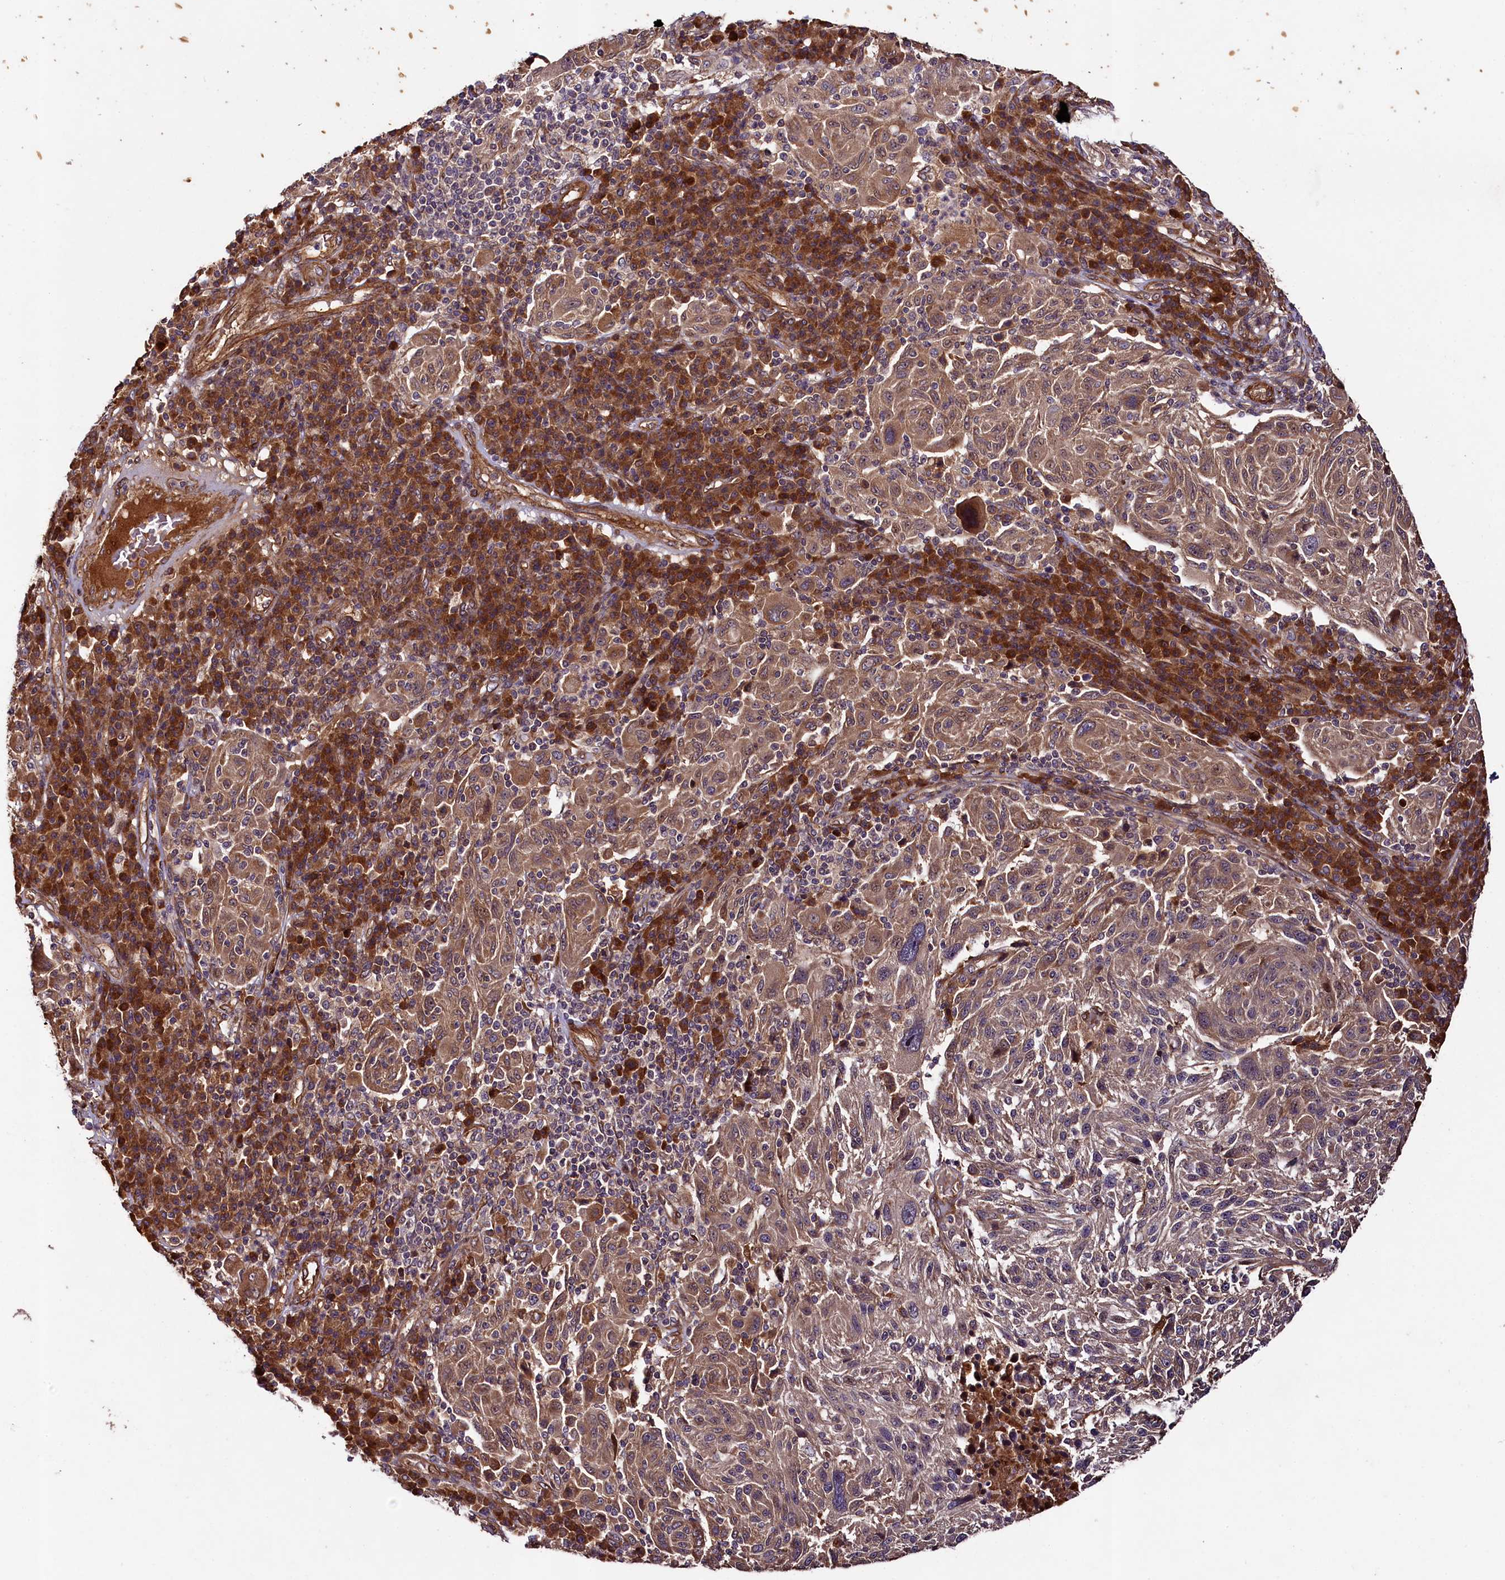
{"staining": {"intensity": "moderate", "quantity": "25%-75%", "location": "cytoplasmic/membranous"}, "tissue": "melanoma", "cell_type": "Tumor cells", "image_type": "cancer", "snomed": [{"axis": "morphology", "description": "Malignant melanoma, NOS"}, {"axis": "topography", "description": "Skin"}], "caption": "Tumor cells exhibit medium levels of moderate cytoplasmic/membranous expression in approximately 25%-75% of cells in melanoma.", "gene": "CCDC102A", "patient": {"sex": "male", "age": 53}}